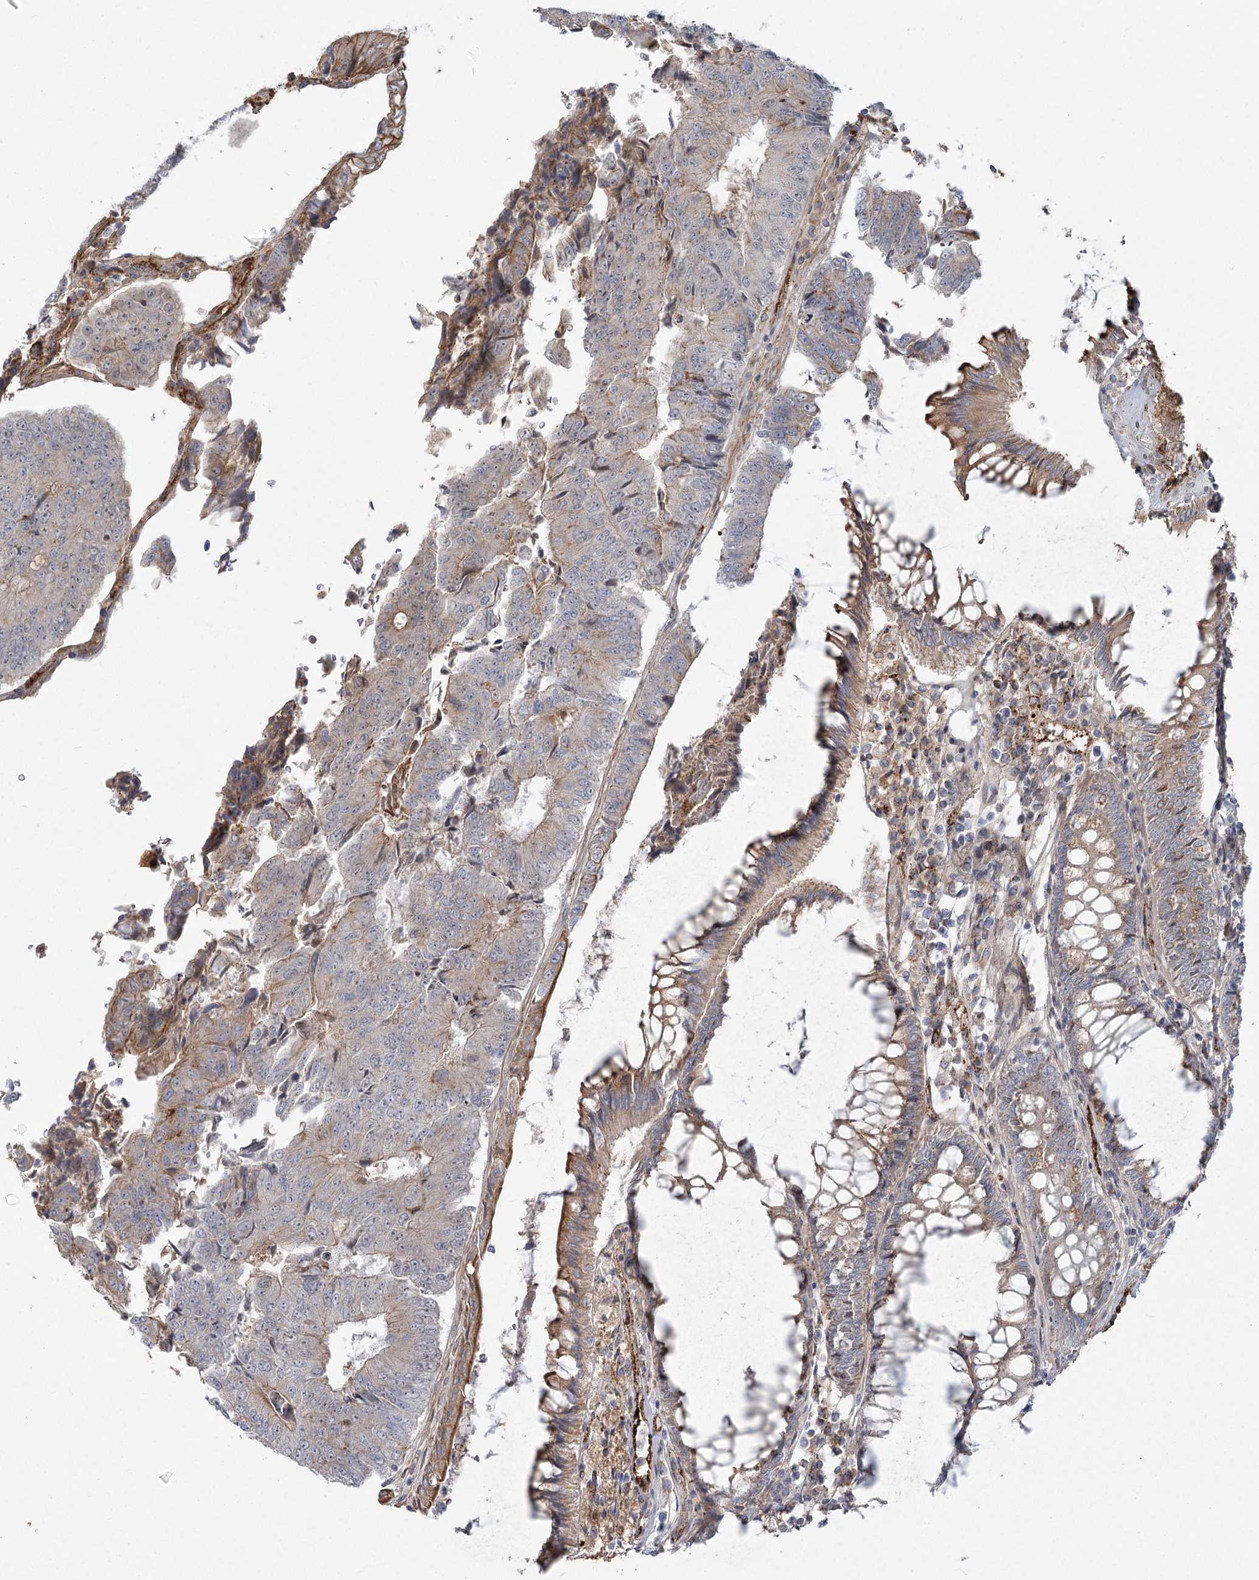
{"staining": {"intensity": "moderate", "quantity": "<25%", "location": "cytoplasmic/membranous"}, "tissue": "colorectal cancer", "cell_type": "Tumor cells", "image_type": "cancer", "snomed": [{"axis": "morphology", "description": "Adenocarcinoma, NOS"}, {"axis": "topography", "description": "Colon"}], "caption": "There is low levels of moderate cytoplasmic/membranous staining in tumor cells of colorectal cancer (adenocarcinoma), as demonstrated by immunohistochemical staining (brown color).", "gene": "KBTBD4", "patient": {"sex": "female", "age": 67}}